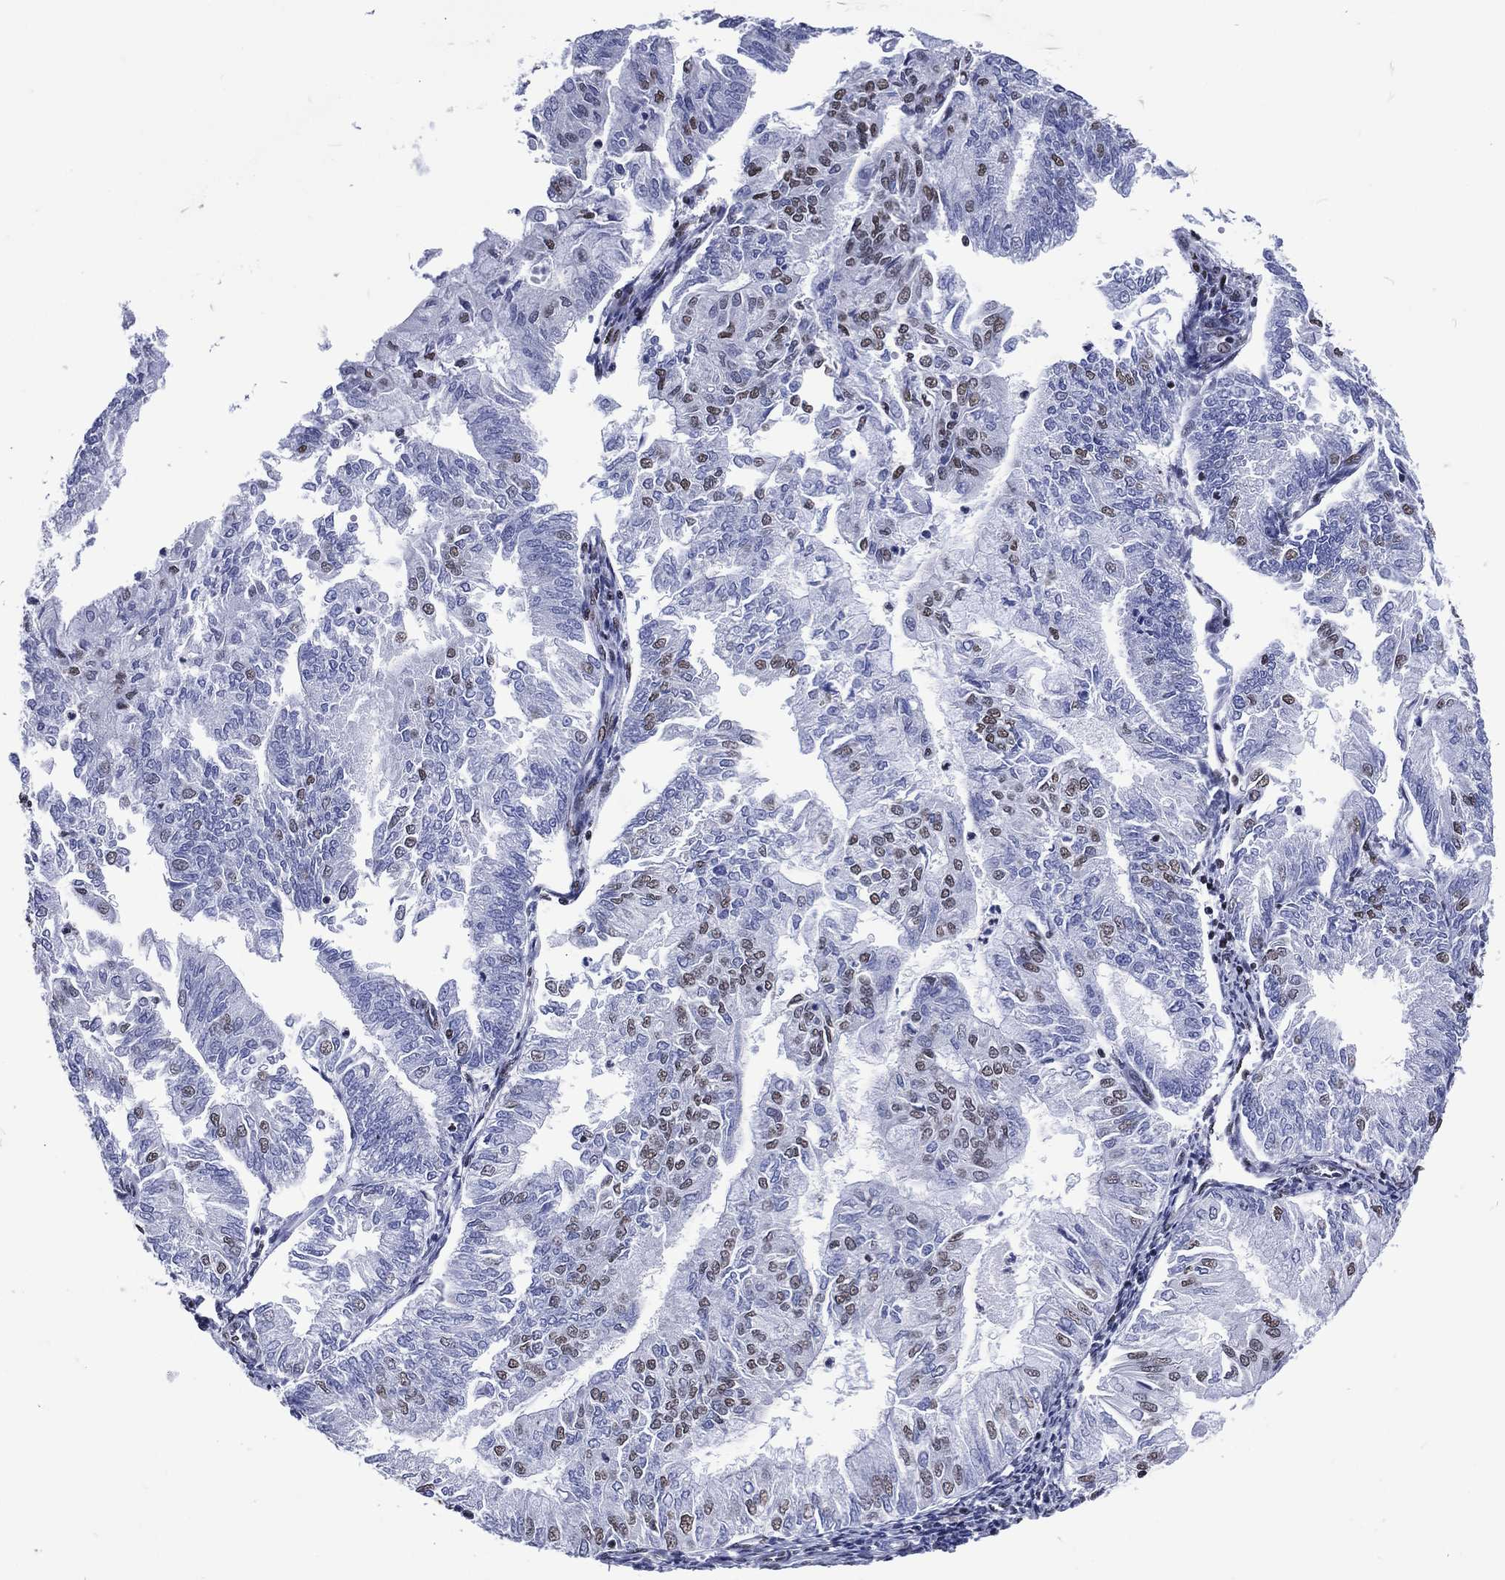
{"staining": {"intensity": "moderate", "quantity": "<25%", "location": "nuclear"}, "tissue": "endometrial cancer", "cell_type": "Tumor cells", "image_type": "cancer", "snomed": [{"axis": "morphology", "description": "Adenocarcinoma, NOS"}, {"axis": "topography", "description": "Endometrium"}], "caption": "Approximately <25% of tumor cells in adenocarcinoma (endometrial) display moderate nuclear protein staining as visualized by brown immunohistochemical staining.", "gene": "RETREG2", "patient": {"sex": "female", "age": 59}}